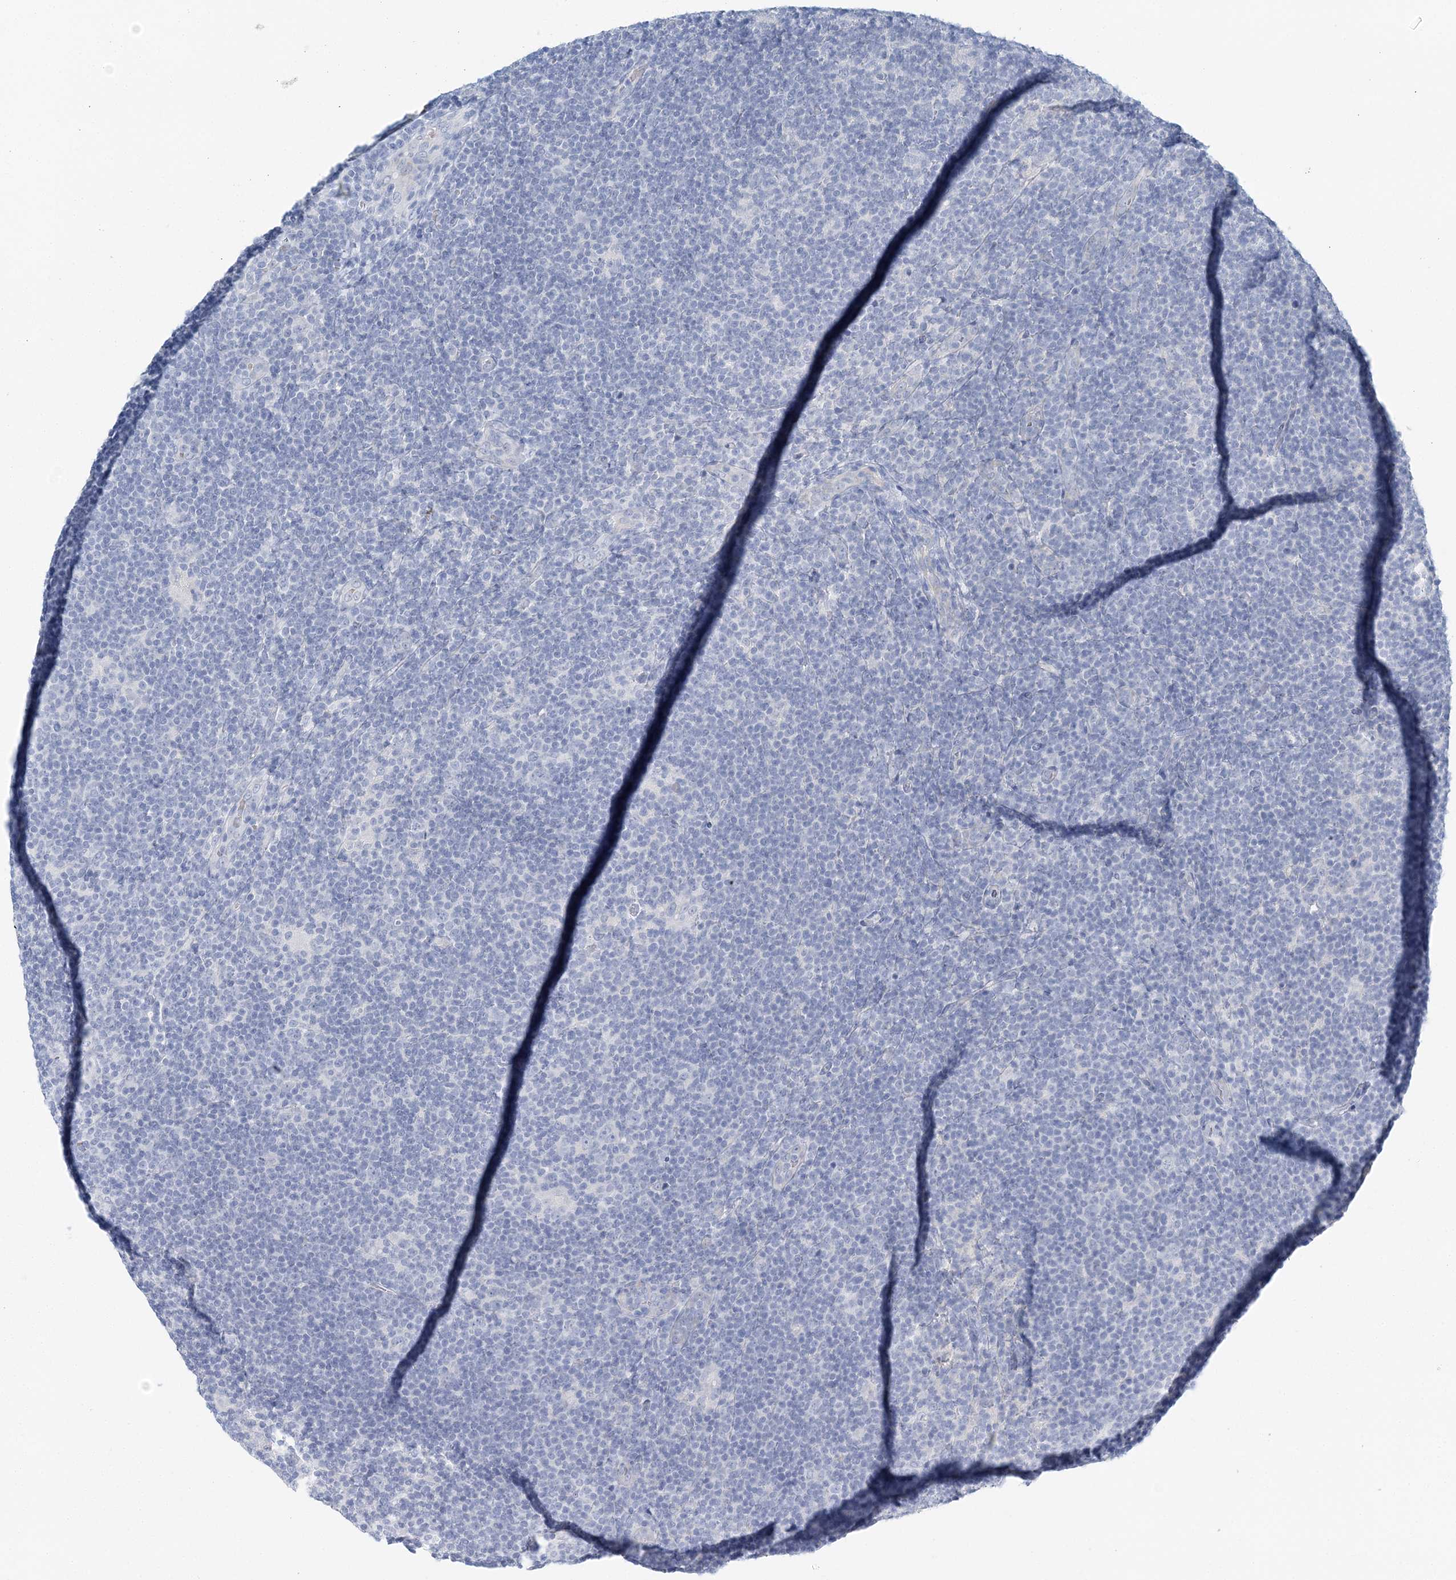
{"staining": {"intensity": "negative", "quantity": "none", "location": "none"}, "tissue": "lymphoma", "cell_type": "Tumor cells", "image_type": "cancer", "snomed": [{"axis": "morphology", "description": "Hodgkin's disease, NOS"}, {"axis": "topography", "description": "Lymph node"}], "caption": "This micrograph is of lymphoma stained with IHC to label a protein in brown with the nuclei are counter-stained blue. There is no expression in tumor cells.", "gene": "VILL", "patient": {"sex": "female", "age": 57}}